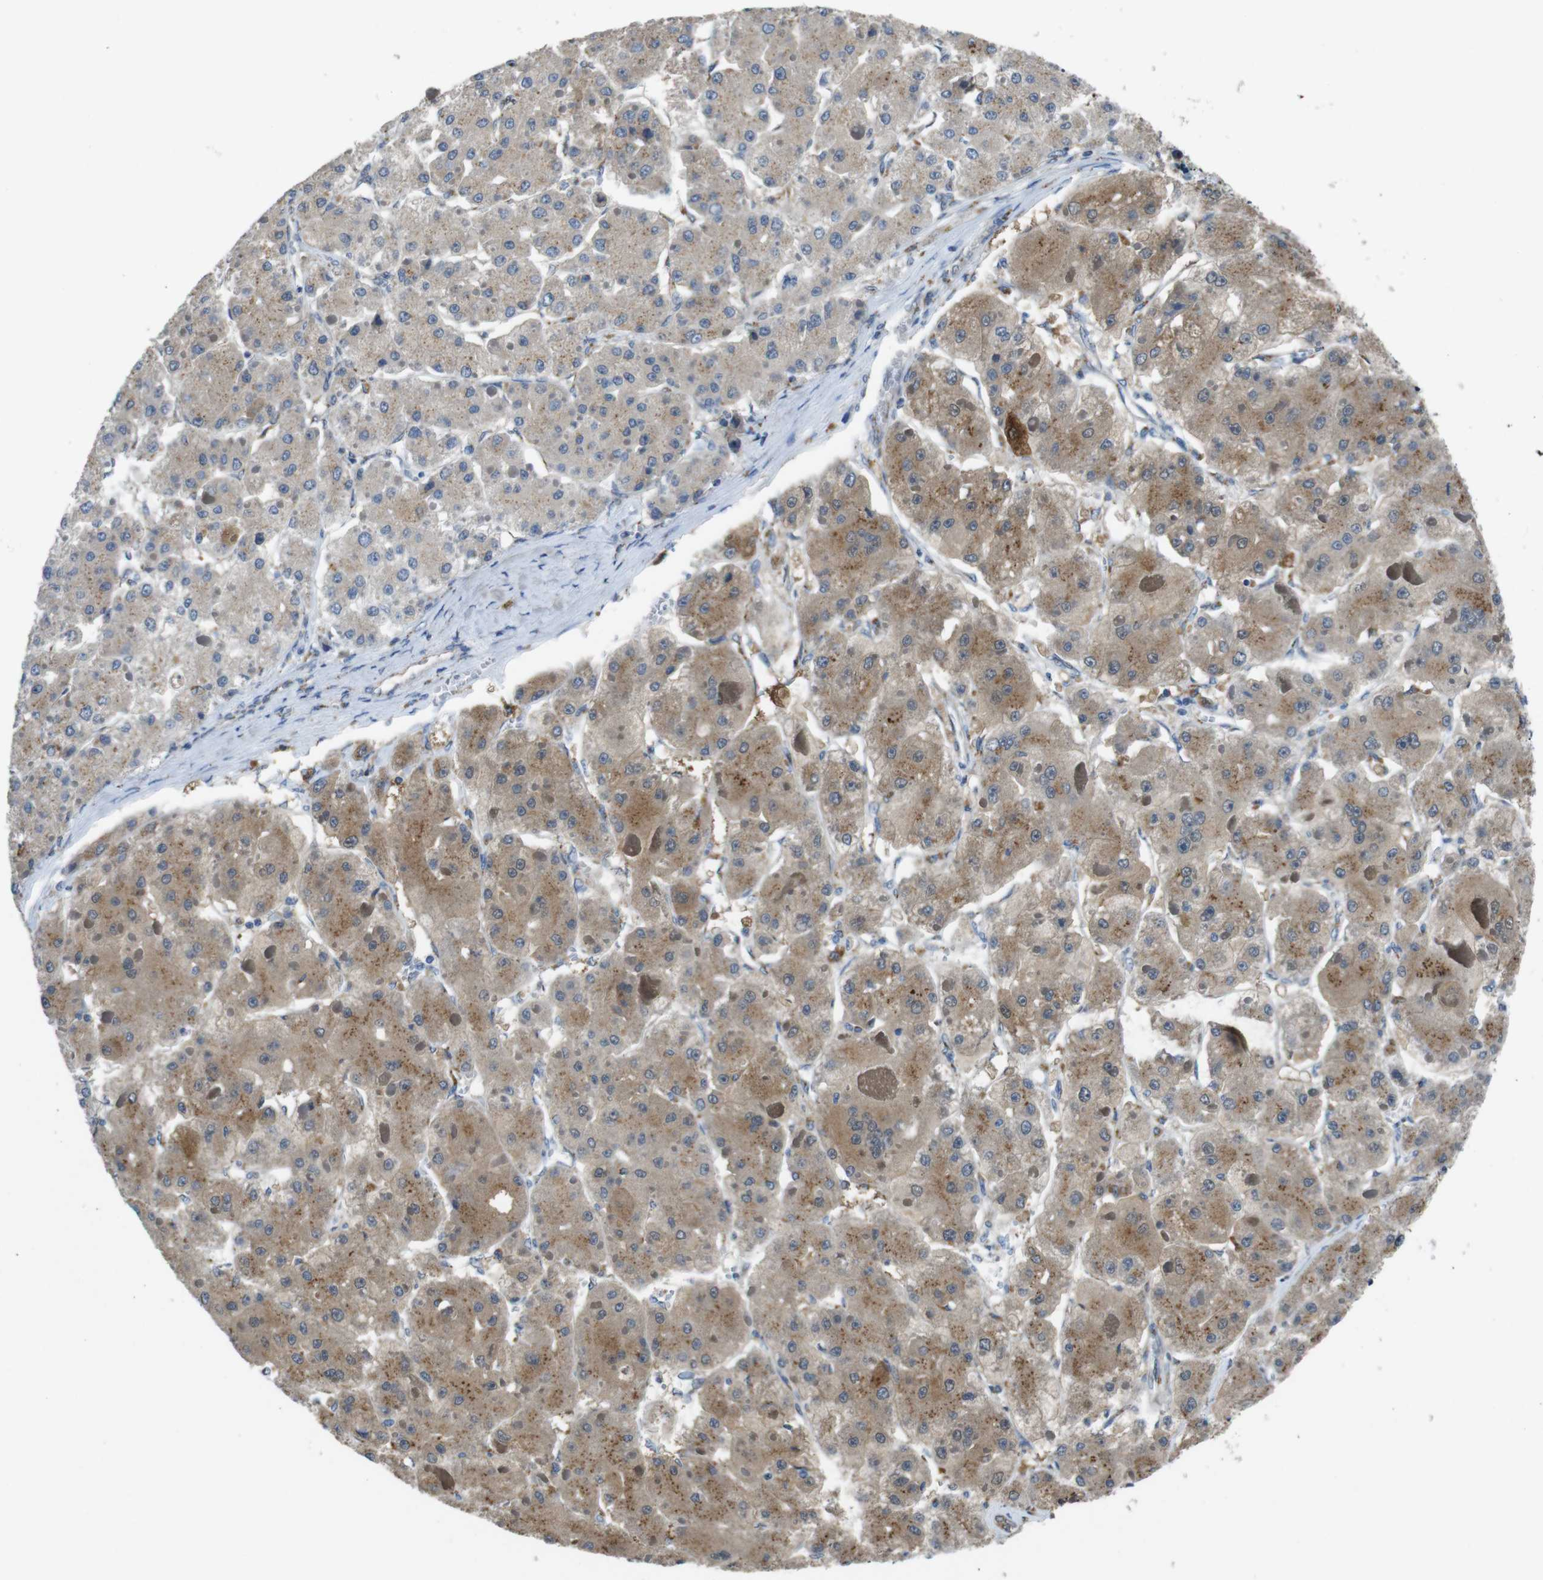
{"staining": {"intensity": "moderate", "quantity": ">75%", "location": "cytoplasmic/membranous"}, "tissue": "liver cancer", "cell_type": "Tumor cells", "image_type": "cancer", "snomed": [{"axis": "morphology", "description": "Carcinoma, Hepatocellular, NOS"}, {"axis": "topography", "description": "Liver"}], "caption": "Immunohistochemistry photomicrograph of neoplastic tissue: human liver cancer stained using IHC exhibits medium levels of moderate protein expression localized specifically in the cytoplasmic/membranous of tumor cells, appearing as a cytoplasmic/membranous brown color.", "gene": "RAB6A", "patient": {"sex": "female", "age": 73}}